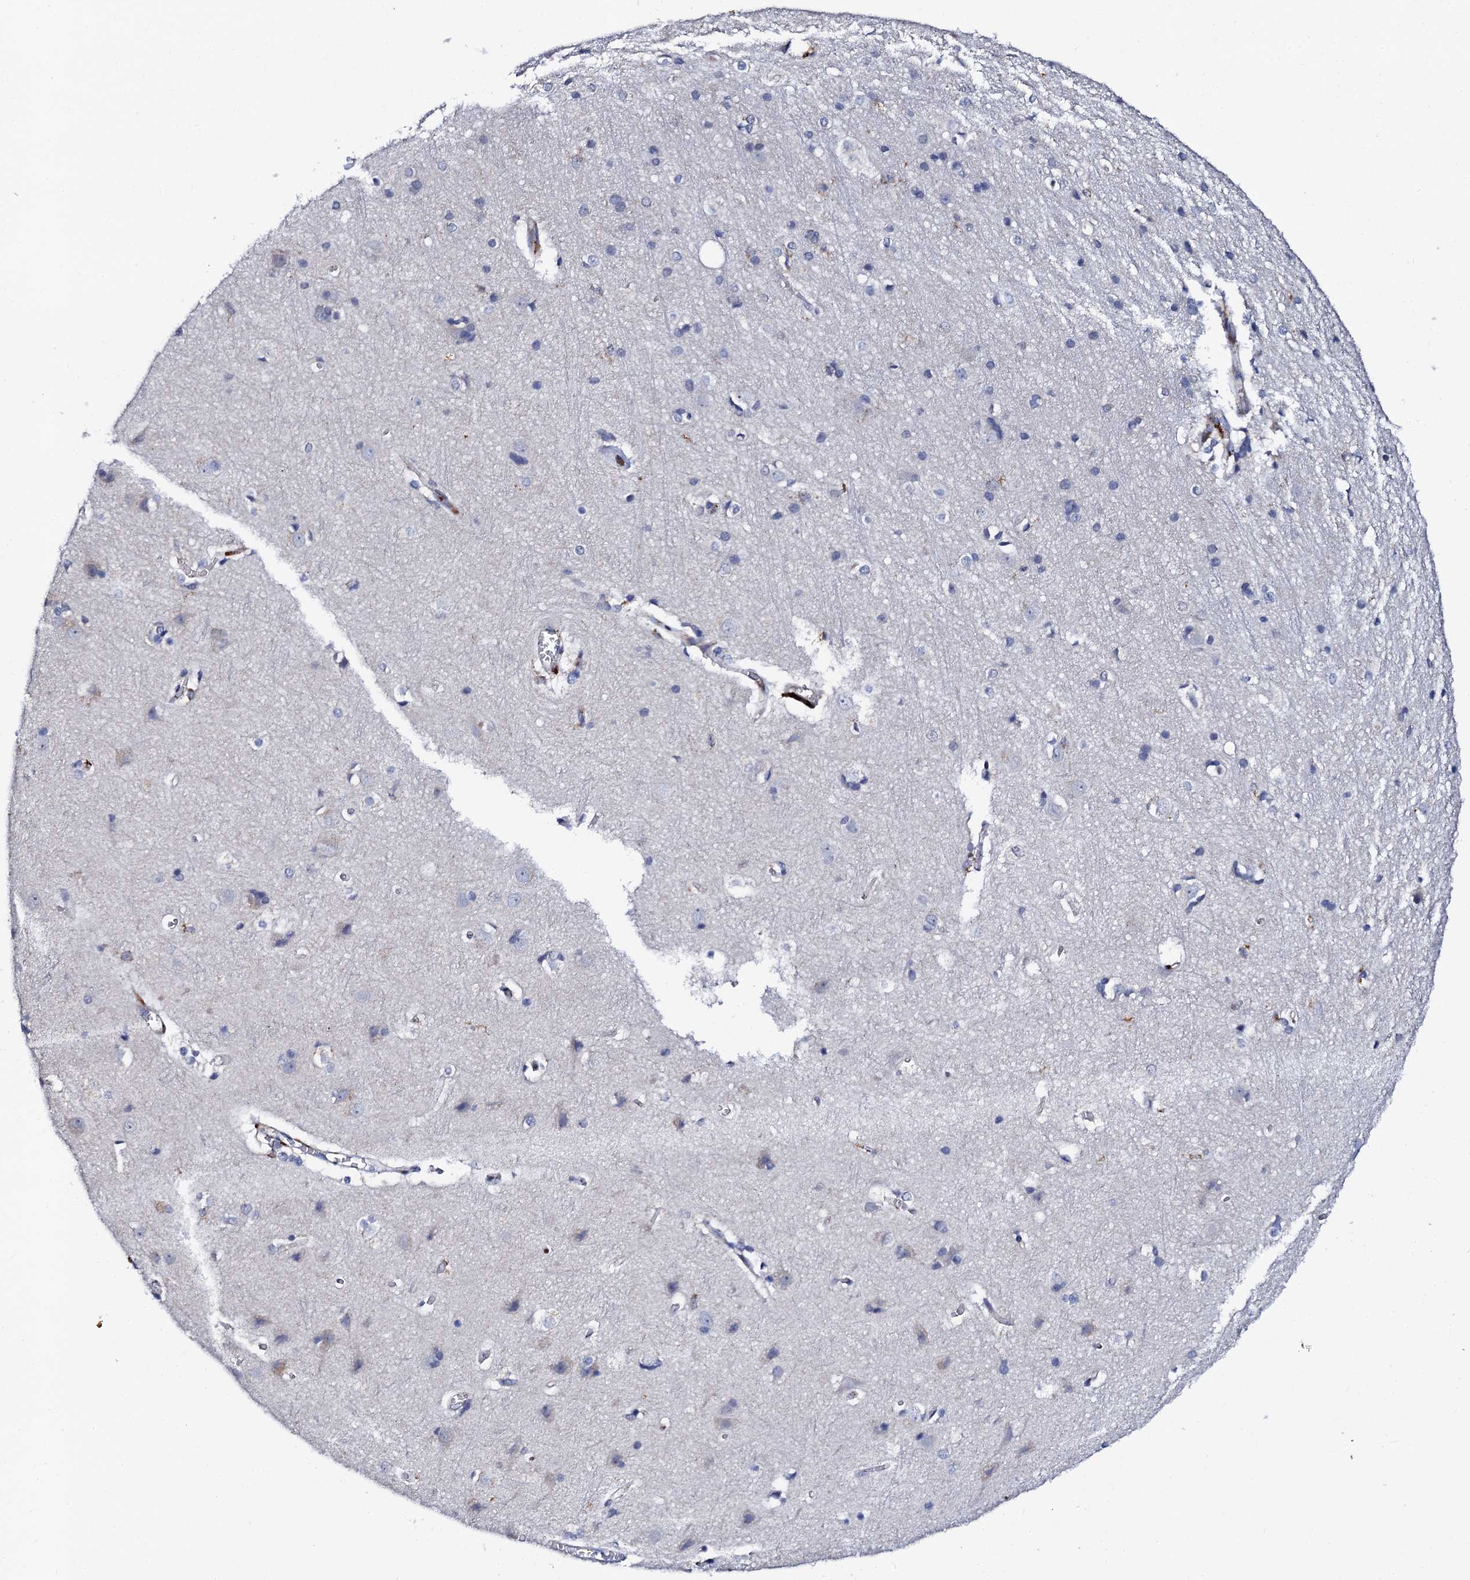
{"staining": {"intensity": "moderate", "quantity": "<25%", "location": "cytoplasmic/membranous"}, "tissue": "cerebral cortex", "cell_type": "Endothelial cells", "image_type": "normal", "snomed": [{"axis": "morphology", "description": "Normal tissue, NOS"}, {"axis": "topography", "description": "Cerebral cortex"}], "caption": "This micrograph demonstrates immunohistochemistry (IHC) staining of benign cerebral cortex, with low moderate cytoplasmic/membranous positivity in about <25% of endothelial cells.", "gene": "TCIRG1", "patient": {"sex": "male", "age": 54}}